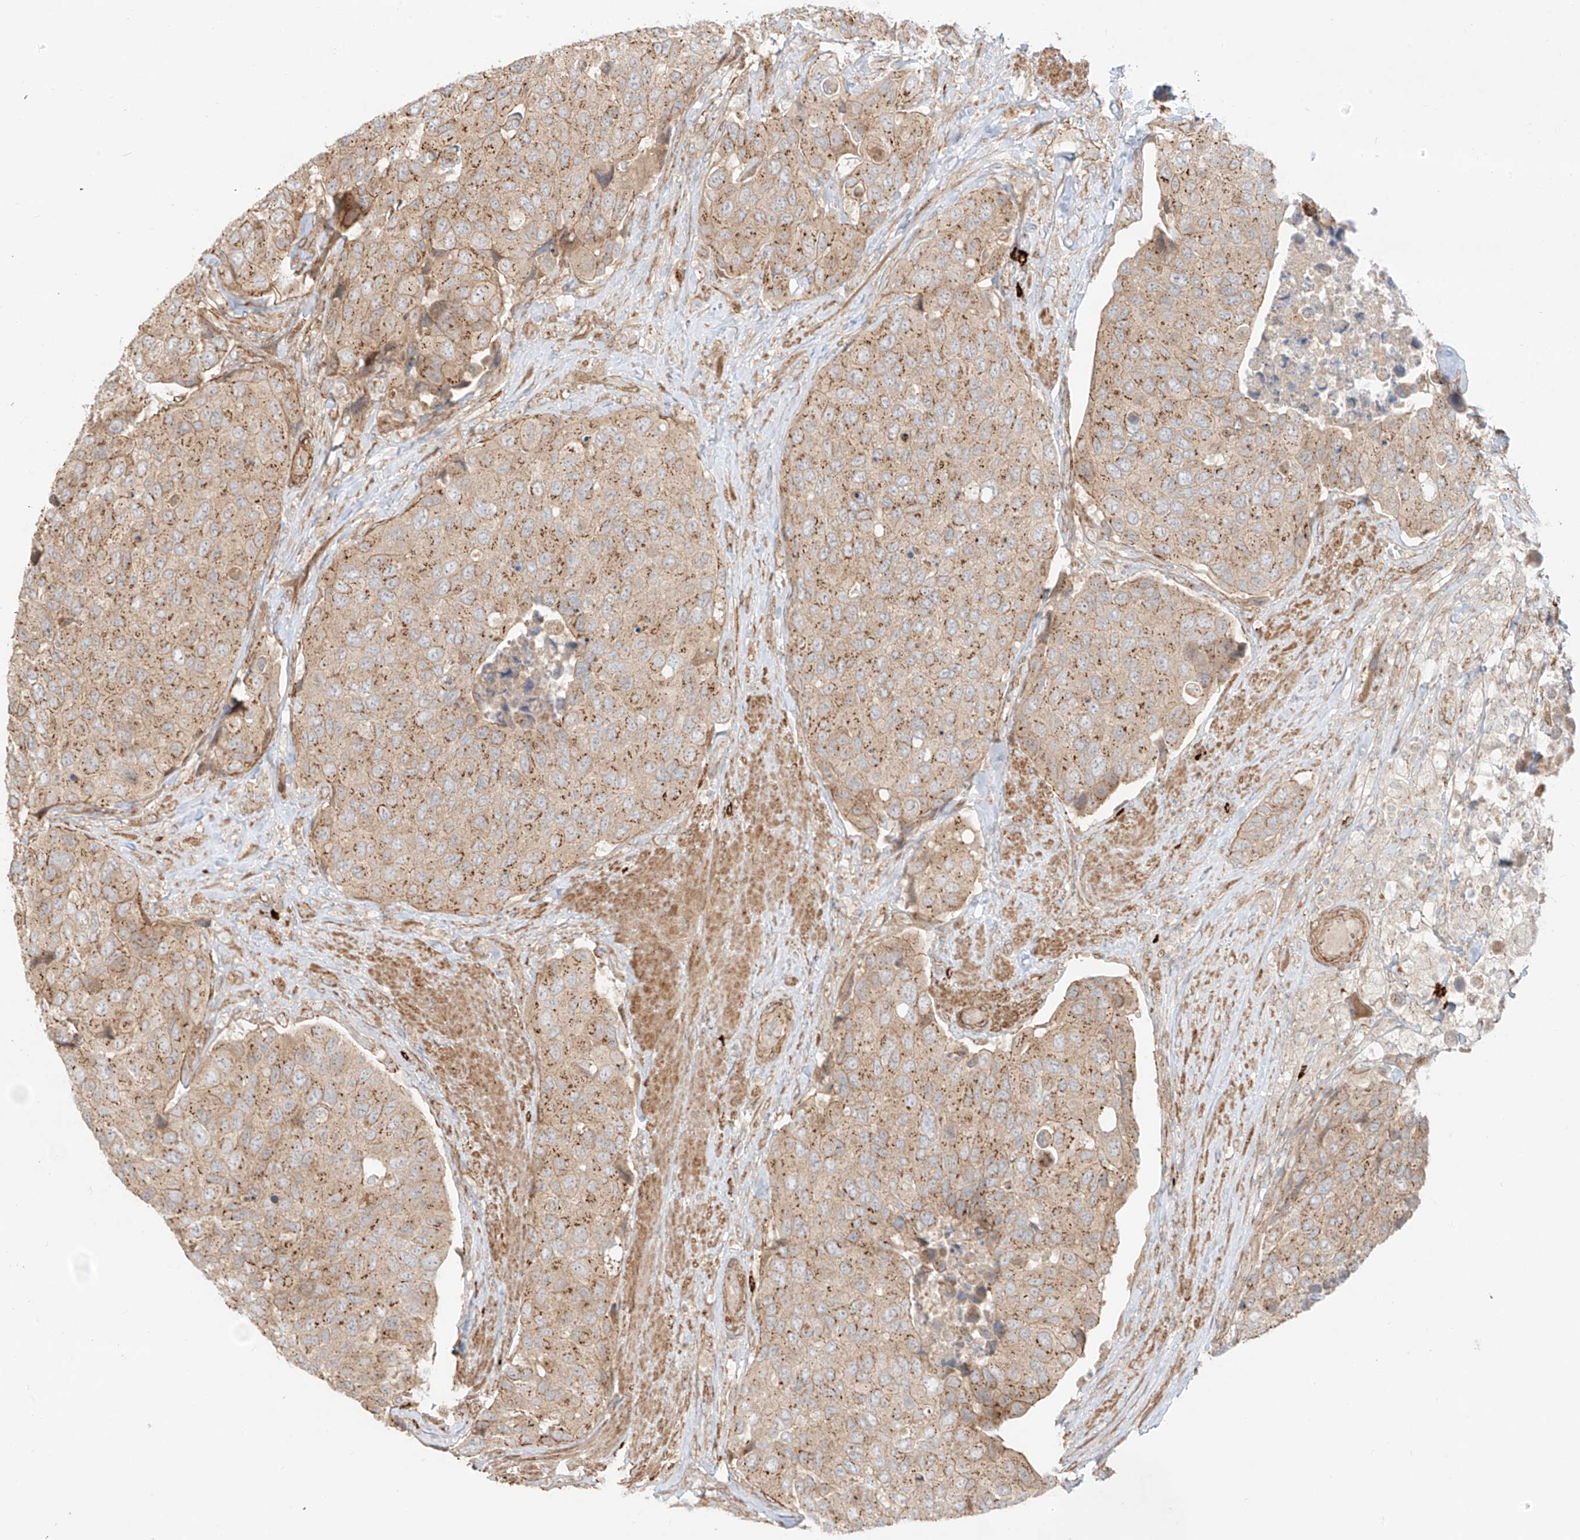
{"staining": {"intensity": "moderate", "quantity": ">75%", "location": "cytoplasmic/membranous"}, "tissue": "urothelial cancer", "cell_type": "Tumor cells", "image_type": "cancer", "snomed": [{"axis": "morphology", "description": "Urothelial carcinoma, High grade"}, {"axis": "topography", "description": "Urinary bladder"}], "caption": "An image of human high-grade urothelial carcinoma stained for a protein reveals moderate cytoplasmic/membranous brown staining in tumor cells. Nuclei are stained in blue.", "gene": "ZNF287", "patient": {"sex": "male", "age": 74}}